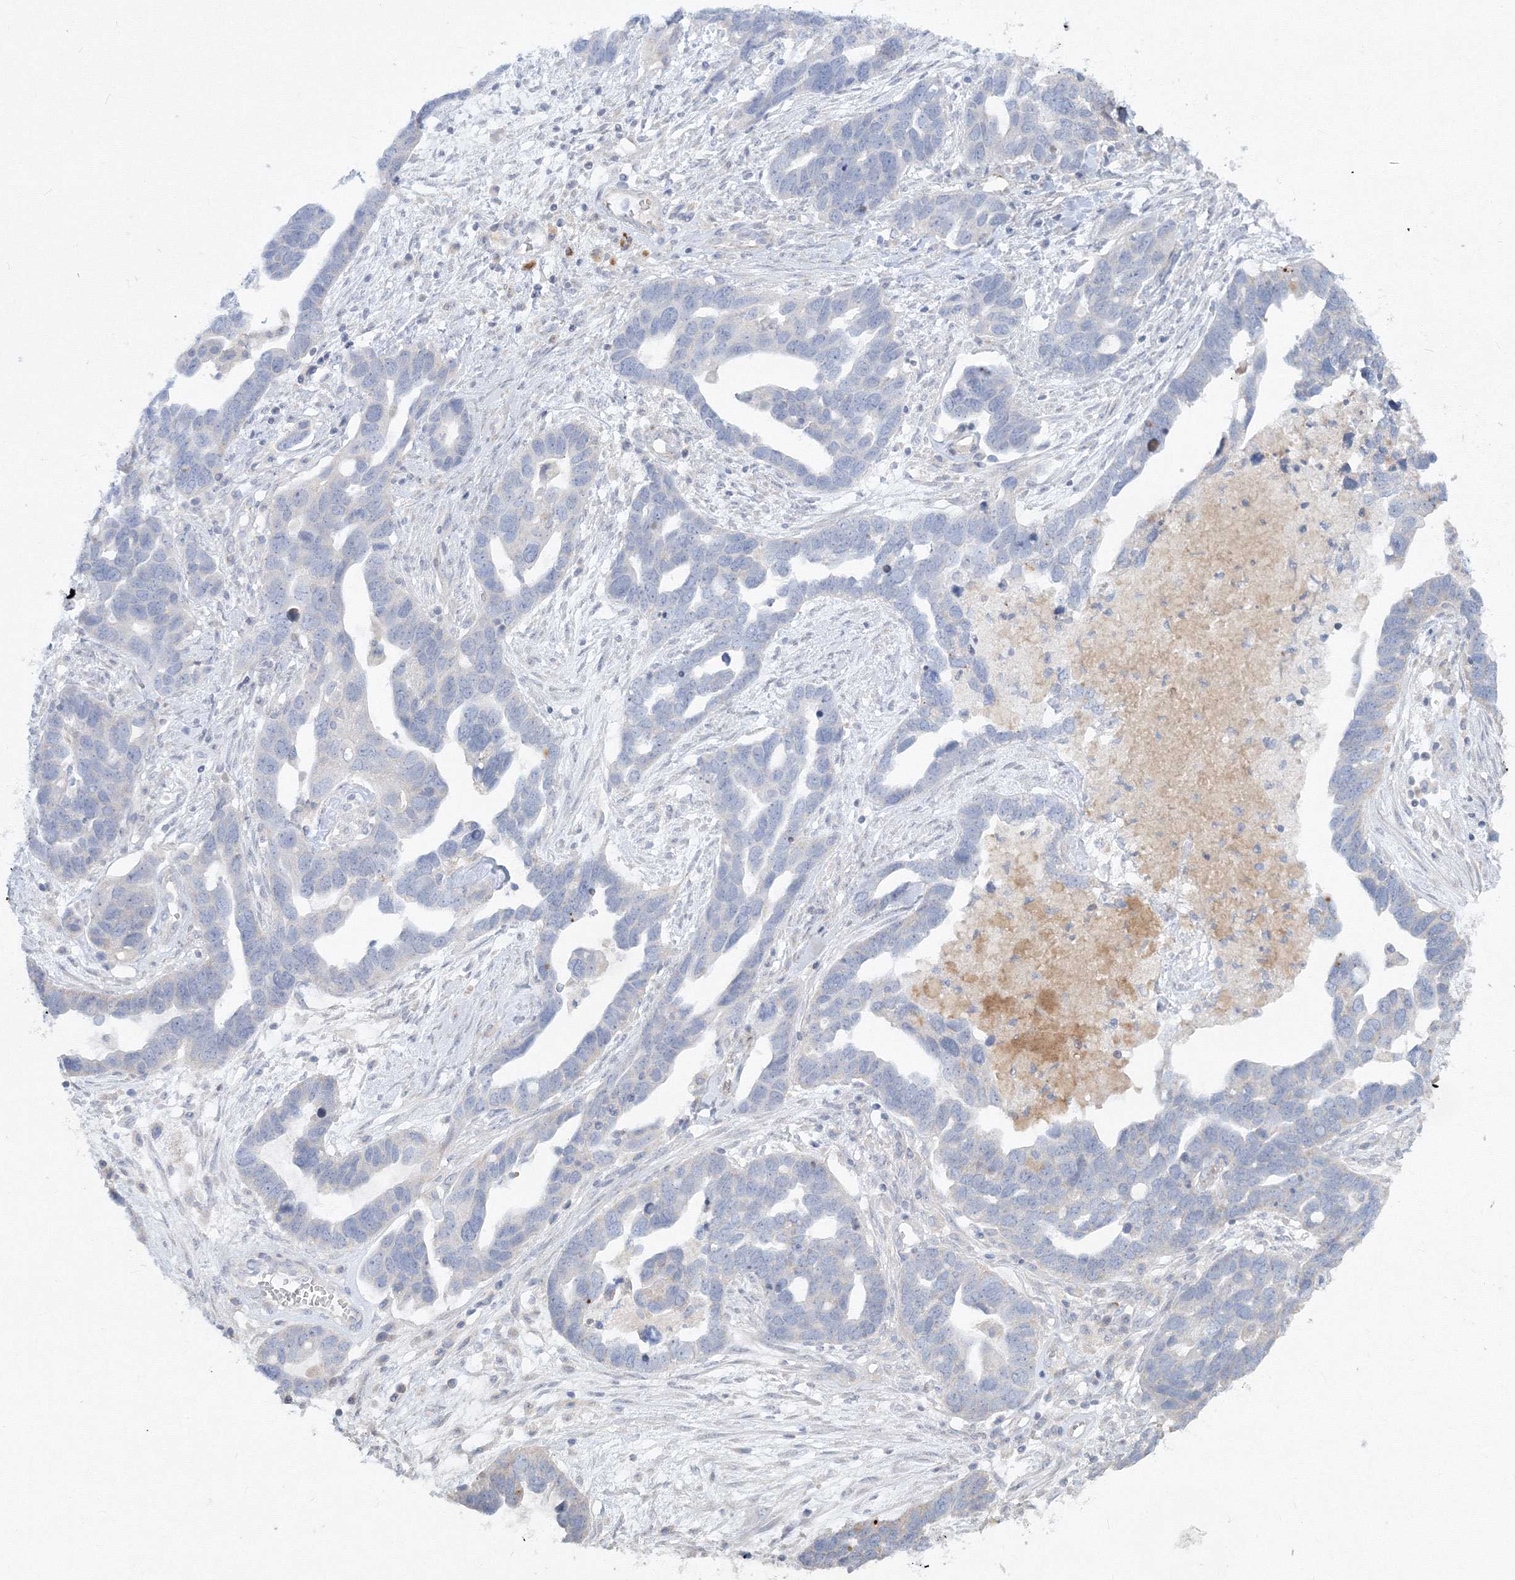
{"staining": {"intensity": "negative", "quantity": "none", "location": "none"}, "tissue": "ovarian cancer", "cell_type": "Tumor cells", "image_type": "cancer", "snomed": [{"axis": "morphology", "description": "Cystadenocarcinoma, serous, NOS"}, {"axis": "topography", "description": "Ovary"}], "caption": "There is no significant positivity in tumor cells of ovarian serous cystadenocarcinoma. (DAB immunohistochemistry, high magnification).", "gene": "WDR49", "patient": {"sex": "female", "age": 54}}